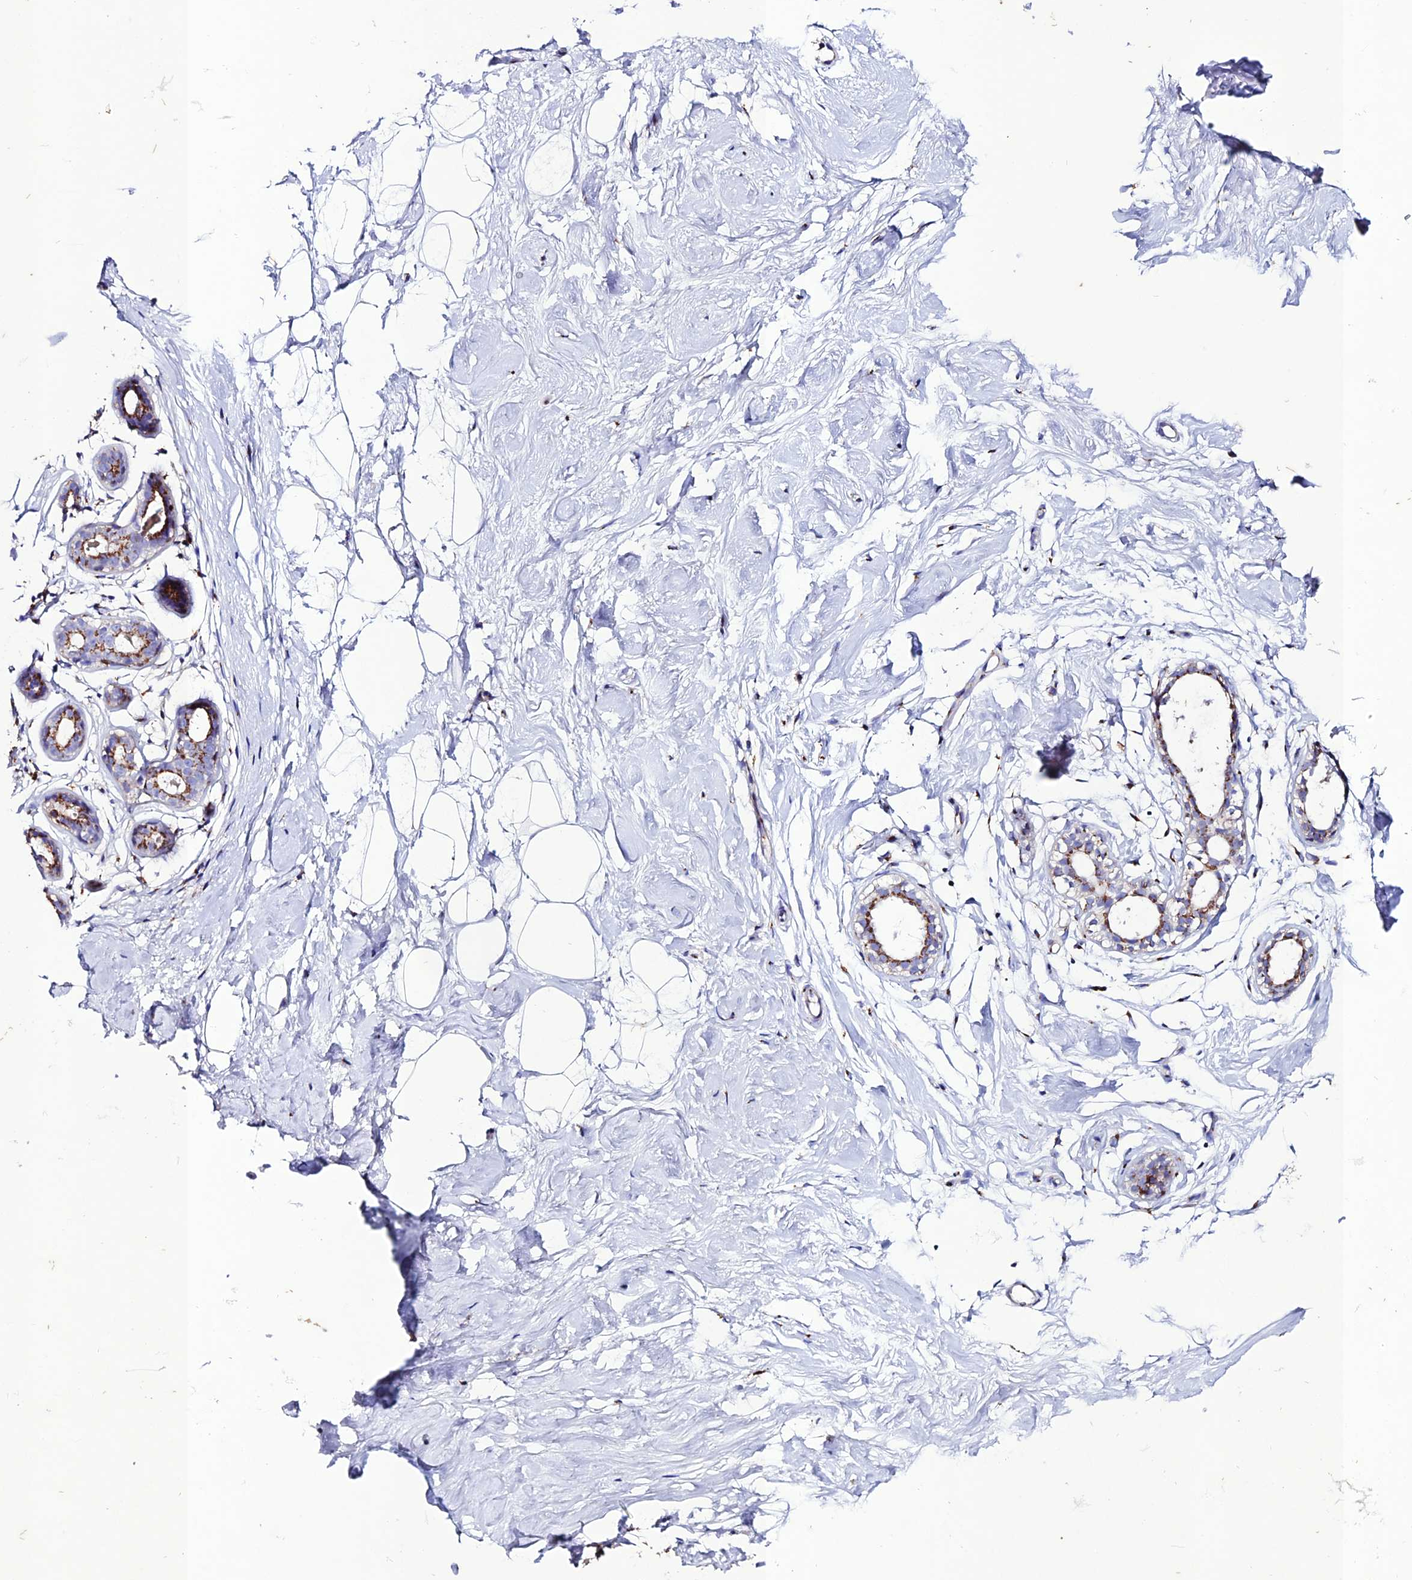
{"staining": {"intensity": "negative", "quantity": "none", "location": "none"}, "tissue": "breast", "cell_type": "Adipocytes", "image_type": "normal", "snomed": [{"axis": "morphology", "description": "Normal tissue, NOS"}, {"axis": "morphology", "description": "Adenoma, NOS"}, {"axis": "topography", "description": "Breast"}], "caption": "Adipocytes show no significant protein positivity in normal breast. Brightfield microscopy of IHC stained with DAB (brown) and hematoxylin (blue), captured at high magnification.", "gene": "OR51Q1", "patient": {"sex": "female", "age": 23}}